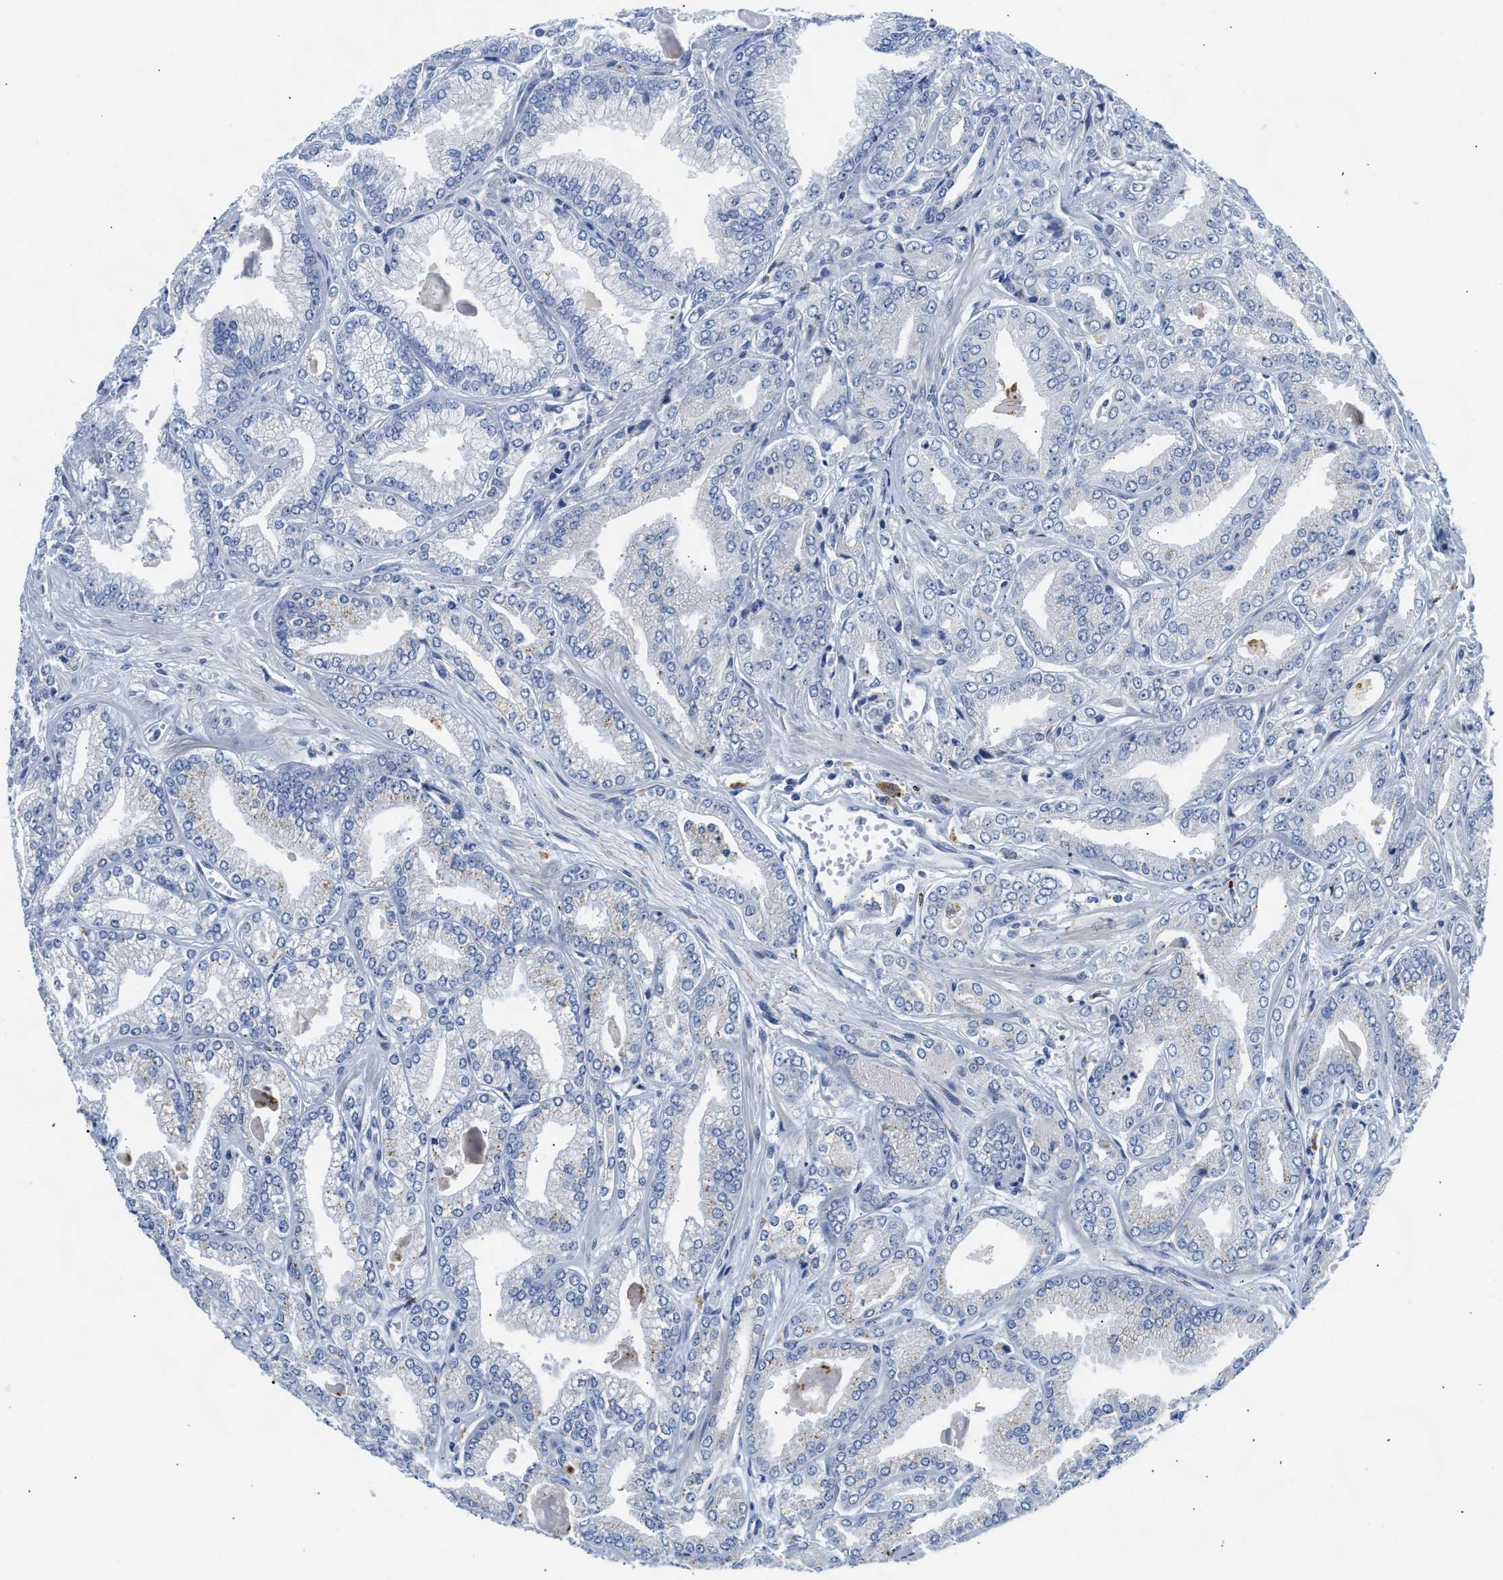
{"staining": {"intensity": "negative", "quantity": "none", "location": "none"}, "tissue": "prostate cancer", "cell_type": "Tumor cells", "image_type": "cancer", "snomed": [{"axis": "morphology", "description": "Adenocarcinoma, Low grade"}, {"axis": "topography", "description": "Prostate"}], "caption": "Tumor cells show no significant expression in prostate adenocarcinoma (low-grade). (Stains: DAB (3,3'-diaminobenzidine) immunohistochemistry (IHC) with hematoxylin counter stain, Microscopy: brightfield microscopy at high magnification).", "gene": "PPM1L", "patient": {"sex": "male", "age": 52}}